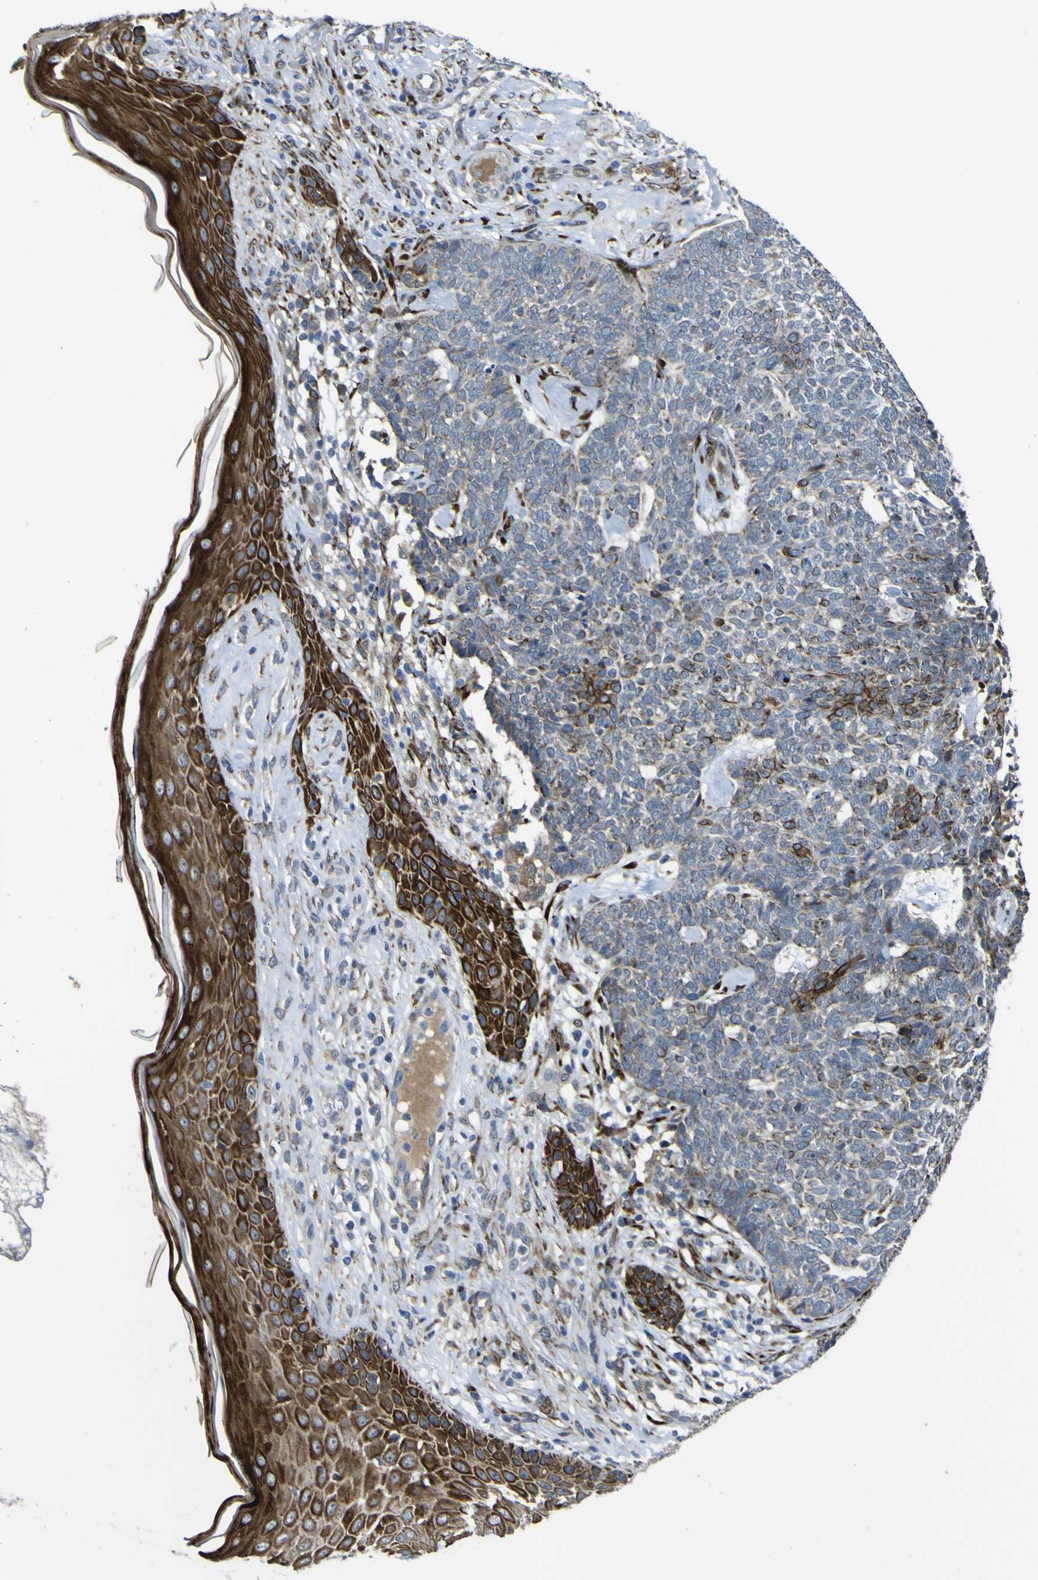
{"staining": {"intensity": "strong", "quantity": "<25%", "location": "cytoplasmic/membranous"}, "tissue": "skin cancer", "cell_type": "Tumor cells", "image_type": "cancer", "snomed": [{"axis": "morphology", "description": "Basal cell carcinoma"}, {"axis": "topography", "description": "Skin"}], "caption": "A histopathology image showing strong cytoplasmic/membranous positivity in about <25% of tumor cells in skin basal cell carcinoma, as visualized by brown immunohistochemical staining.", "gene": "LBHD1", "patient": {"sex": "female", "age": 84}}